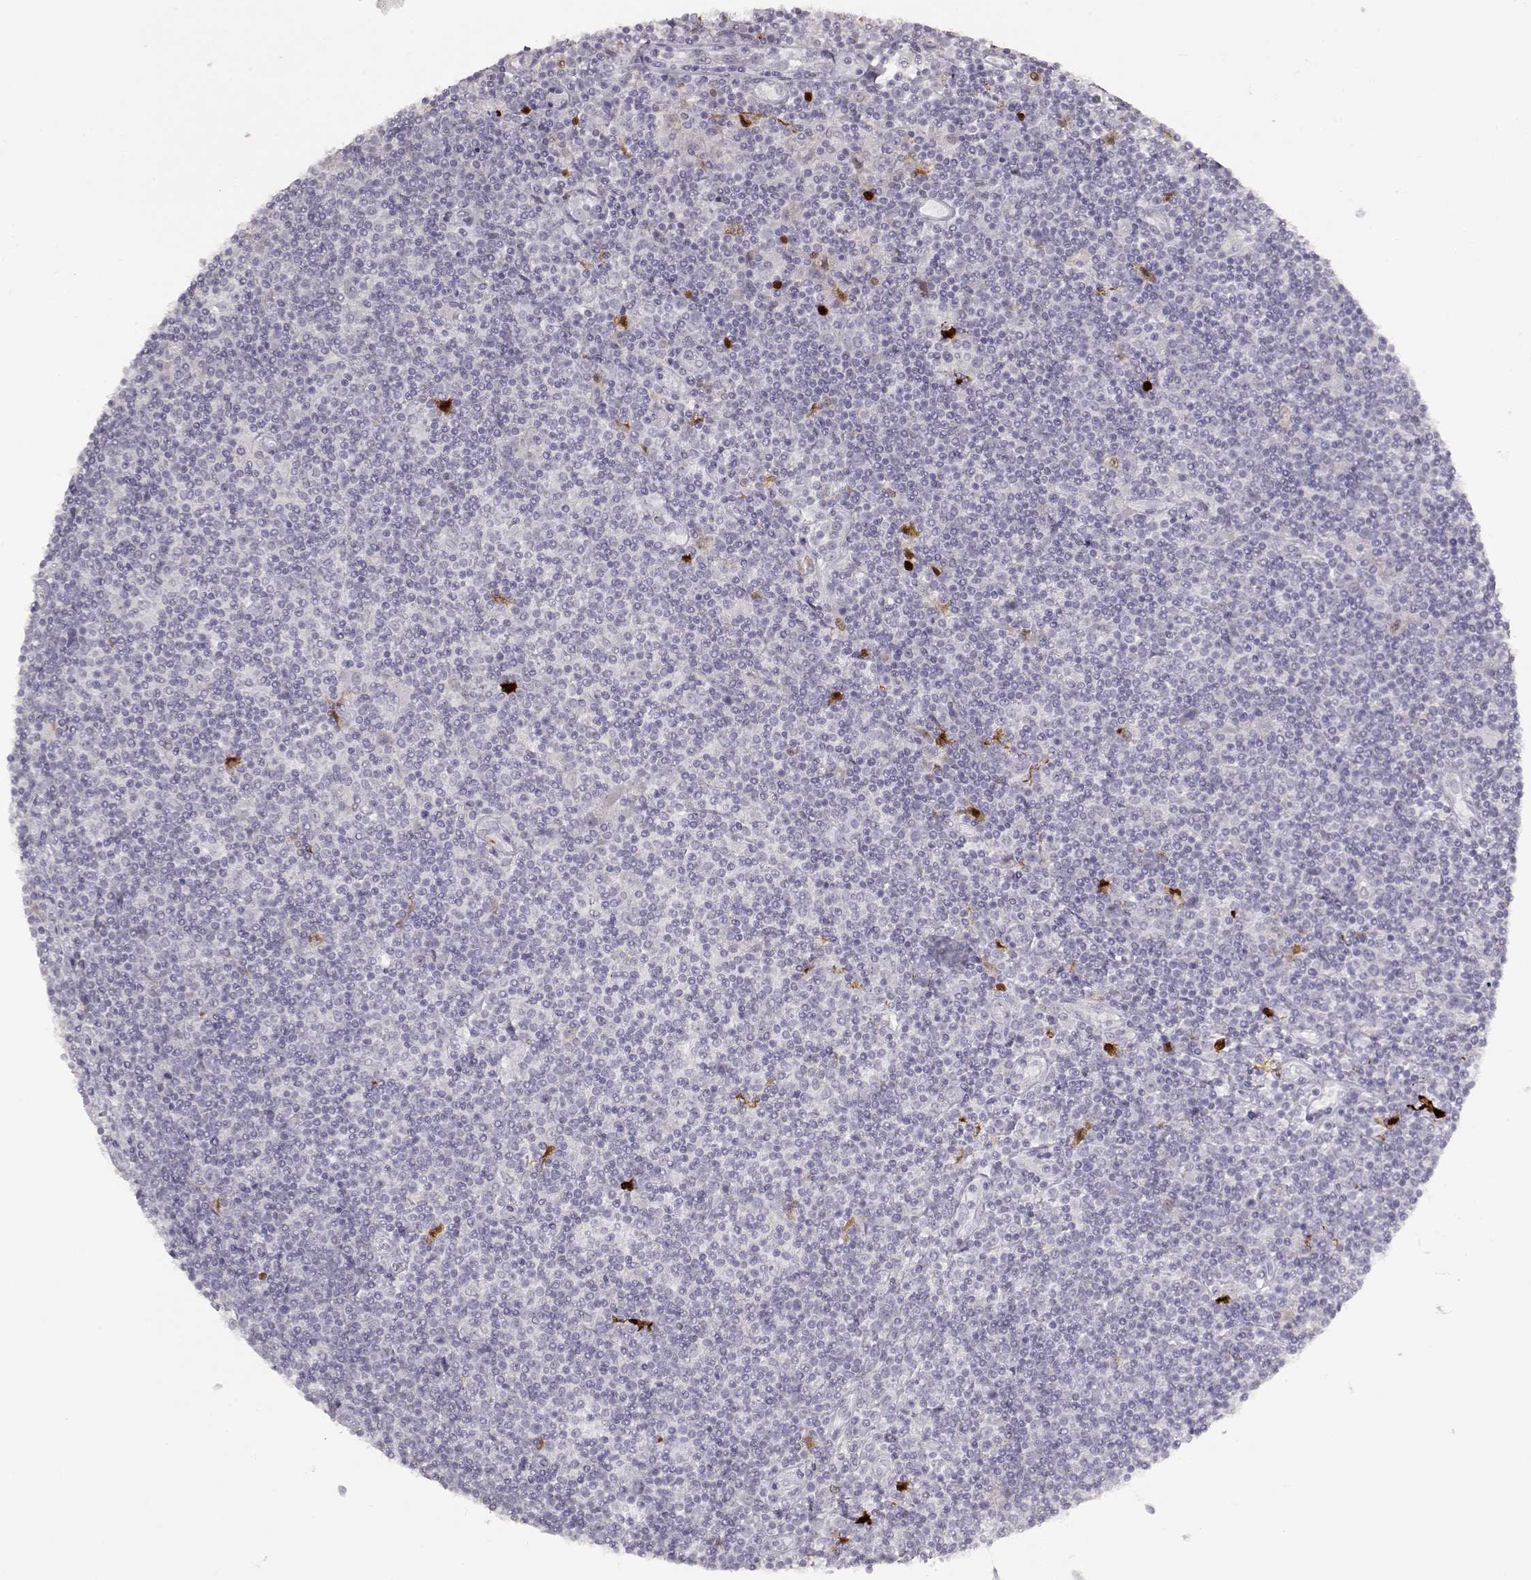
{"staining": {"intensity": "negative", "quantity": "none", "location": "none"}, "tissue": "lymphoma", "cell_type": "Tumor cells", "image_type": "cancer", "snomed": [{"axis": "morphology", "description": "Hodgkin's disease, NOS"}, {"axis": "topography", "description": "Lymph node"}], "caption": "High magnification brightfield microscopy of Hodgkin's disease stained with DAB (brown) and counterstained with hematoxylin (blue): tumor cells show no significant positivity.", "gene": "S100B", "patient": {"sex": "male", "age": 40}}